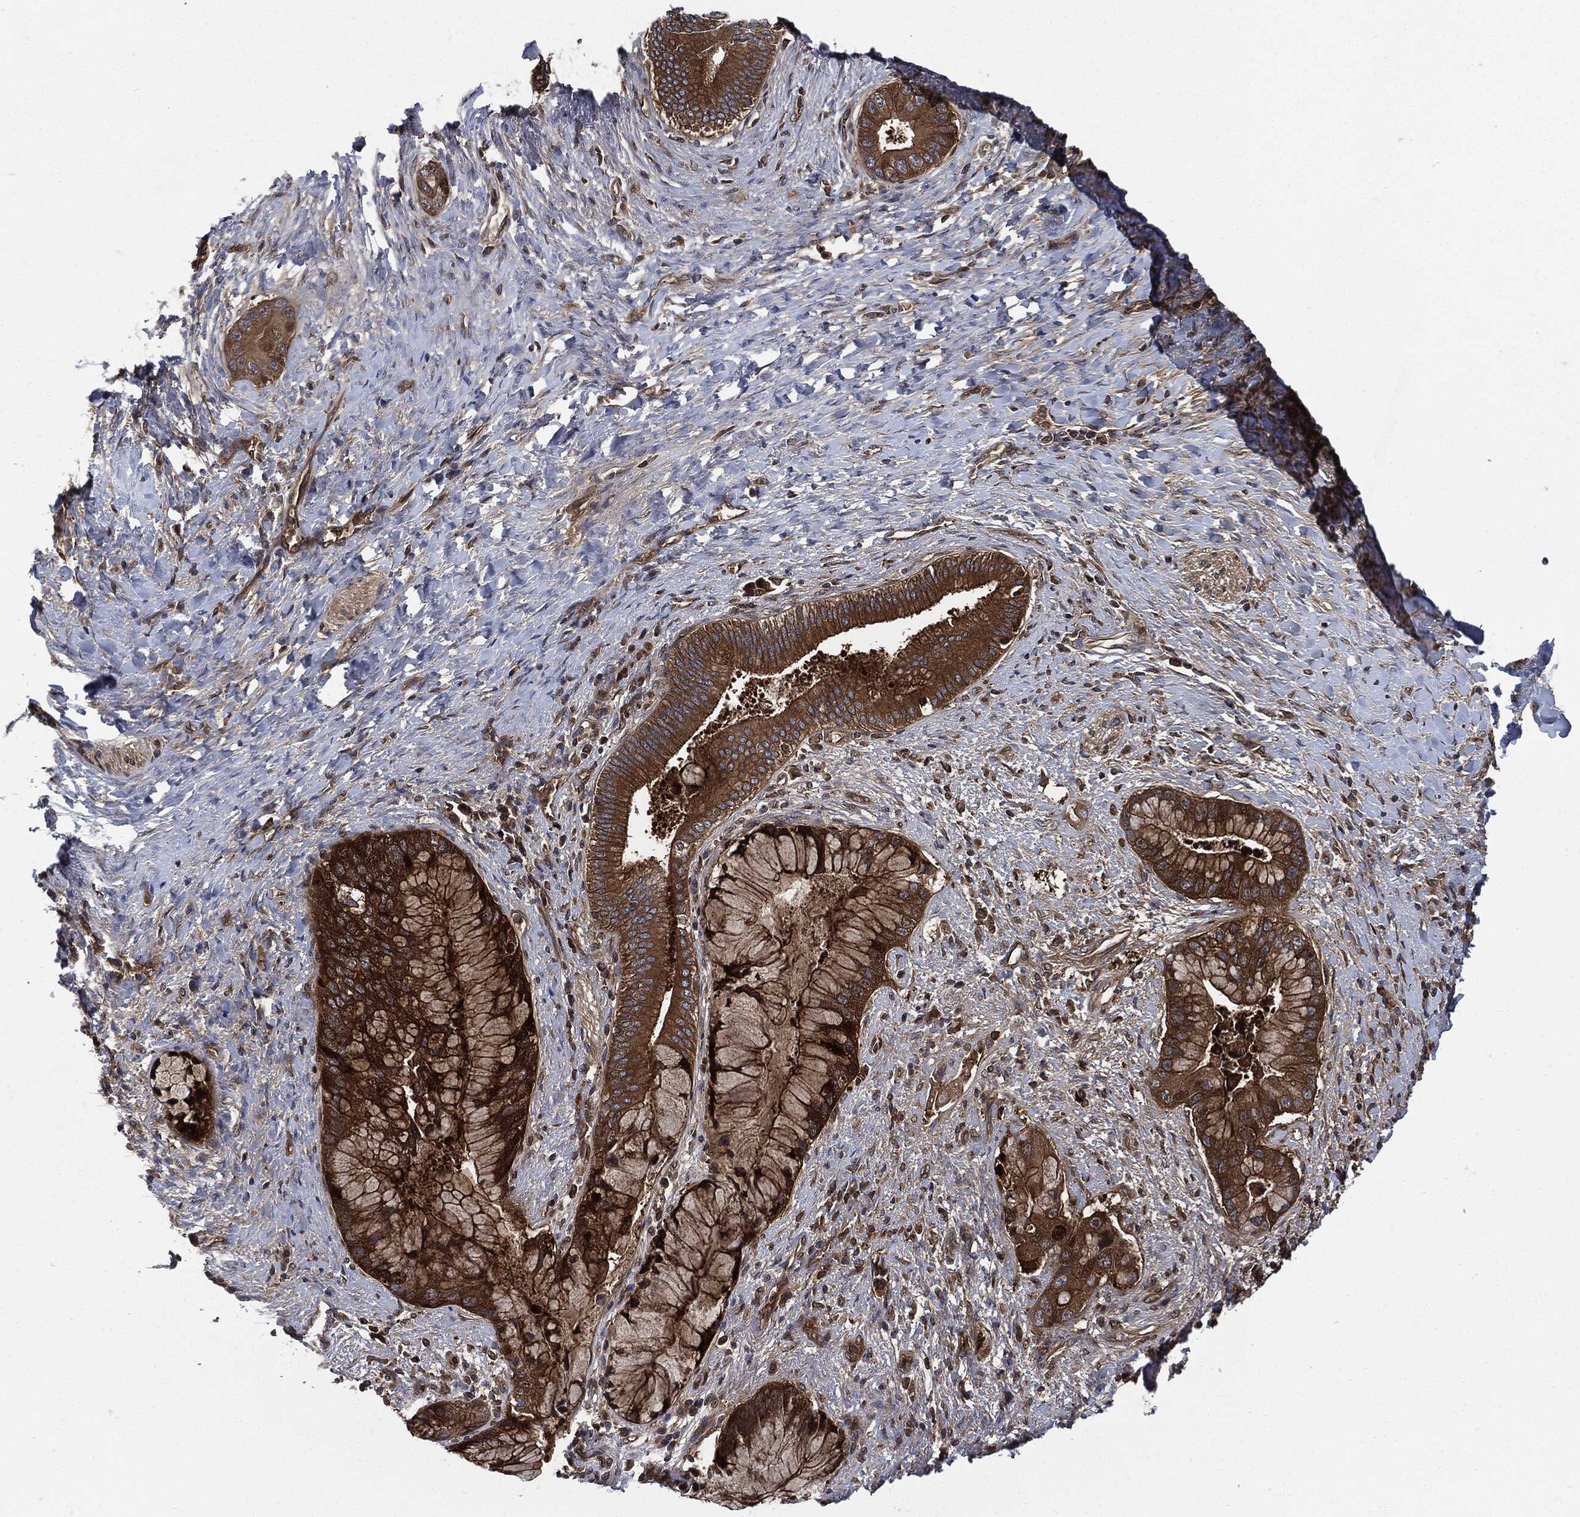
{"staining": {"intensity": "strong", "quantity": ">75%", "location": "cytoplasmic/membranous"}, "tissue": "liver cancer", "cell_type": "Tumor cells", "image_type": "cancer", "snomed": [{"axis": "morphology", "description": "Normal tissue, NOS"}, {"axis": "morphology", "description": "Cholangiocarcinoma"}, {"axis": "topography", "description": "Liver"}, {"axis": "topography", "description": "Peripheral nerve tissue"}], "caption": "About >75% of tumor cells in liver cholangiocarcinoma show strong cytoplasmic/membranous protein staining as visualized by brown immunohistochemical staining.", "gene": "XPNPEP1", "patient": {"sex": "male", "age": 50}}